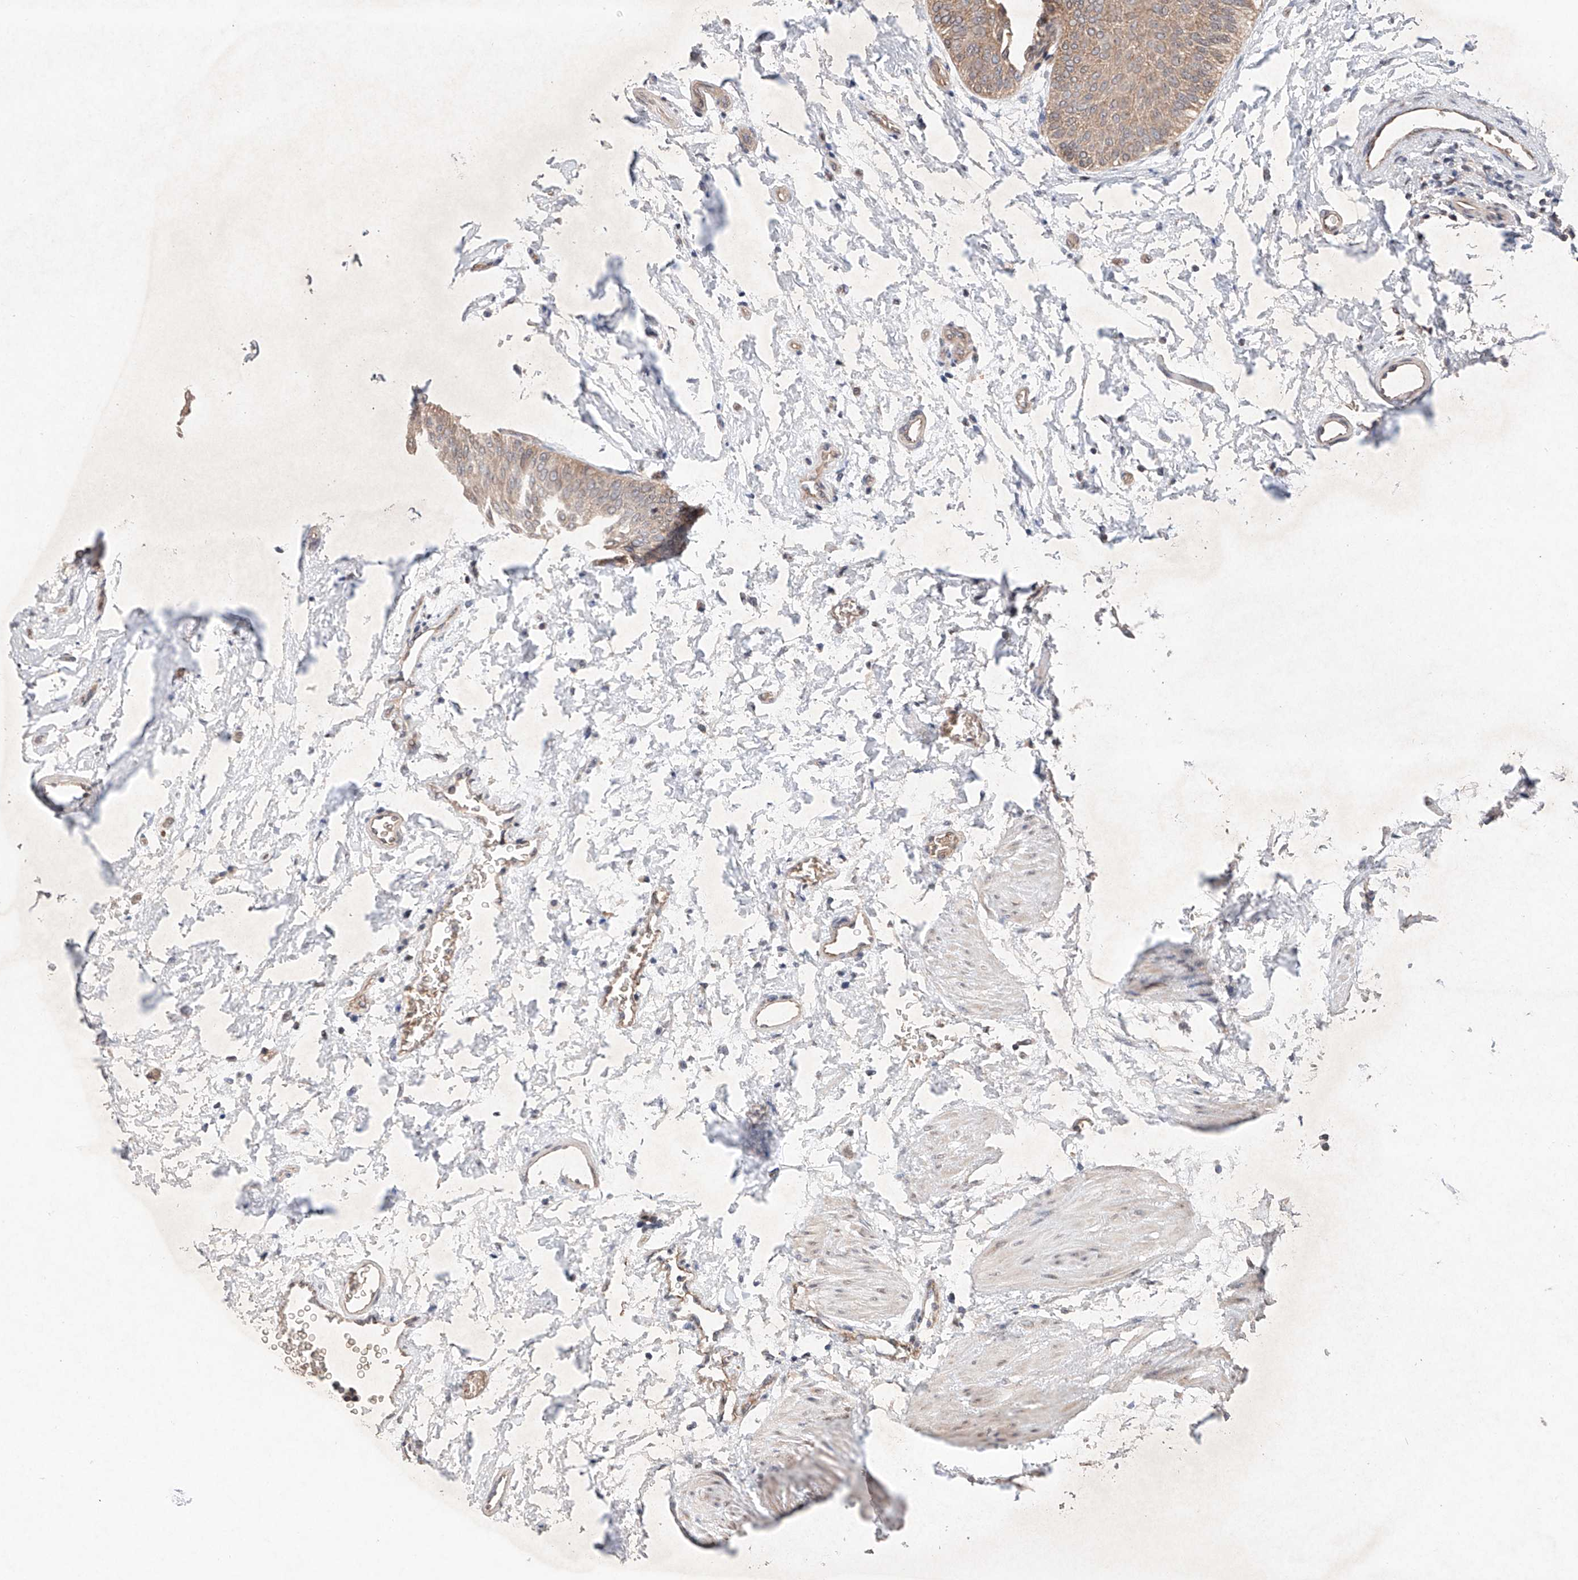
{"staining": {"intensity": "weak", "quantity": ">75%", "location": "cytoplasmic/membranous"}, "tissue": "urothelial cancer", "cell_type": "Tumor cells", "image_type": "cancer", "snomed": [{"axis": "morphology", "description": "Urothelial carcinoma, Low grade"}, {"axis": "topography", "description": "Urinary bladder"}], "caption": "A low amount of weak cytoplasmic/membranous staining is identified in about >75% of tumor cells in urothelial cancer tissue.", "gene": "FASTK", "patient": {"sex": "female", "age": 60}}